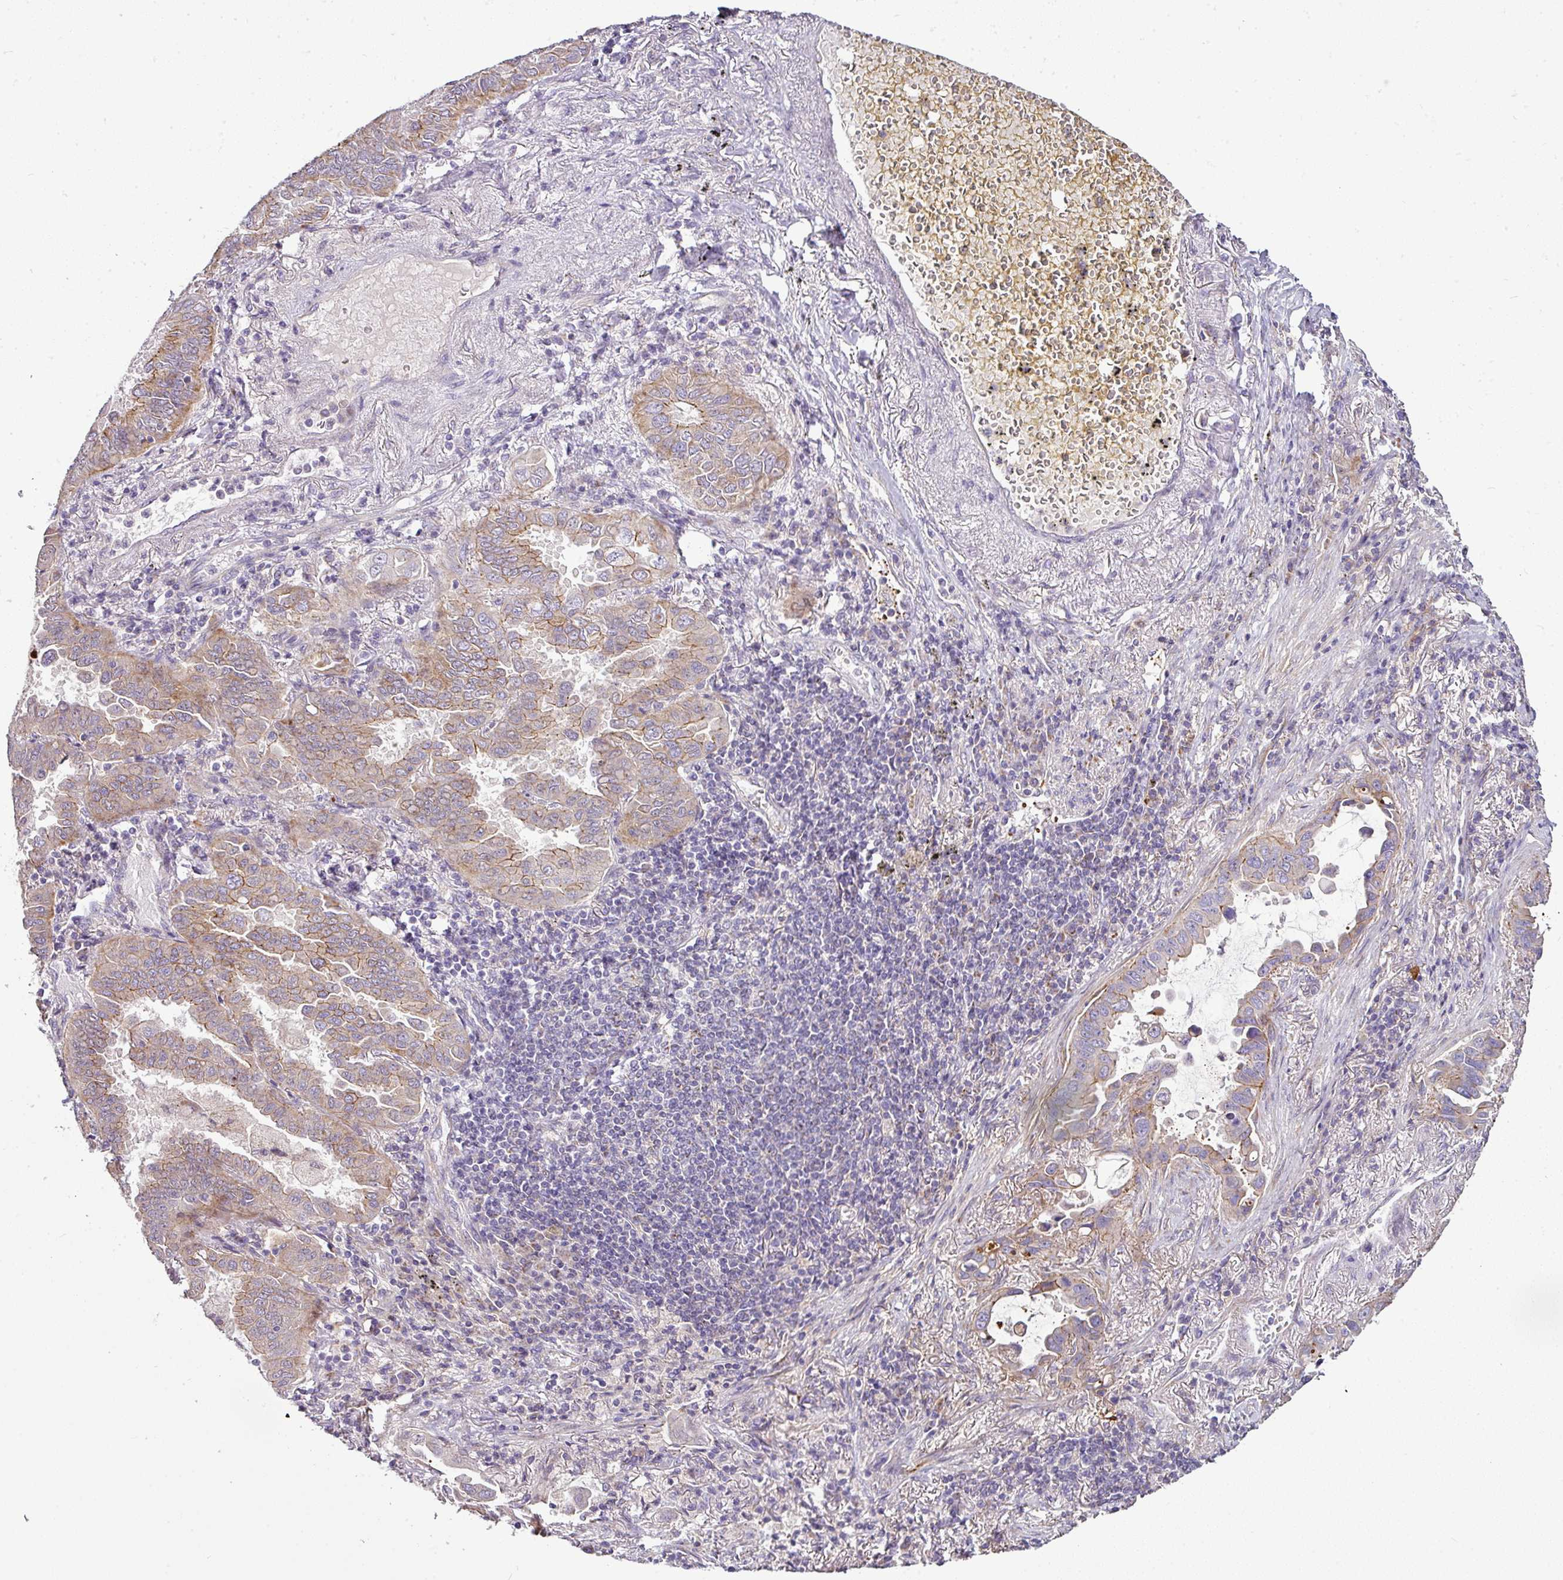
{"staining": {"intensity": "moderate", "quantity": "<25%", "location": "cytoplasmic/membranous"}, "tissue": "lung cancer", "cell_type": "Tumor cells", "image_type": "cancer", "snomed": [{"axis": "morphology", "description": "Adenocarcinoma, NOS"}, {"axis": "topography", "description": "Lung"}], "caption": "DAB immunohistochemical staining of lung cancer (adenocarcinoma) shows moderate cytoplasmic/membranous protein positivity in approximately <25% of tumor cells.", "gene": "GAN", "patient": {"sex": "male", "age": 64}}